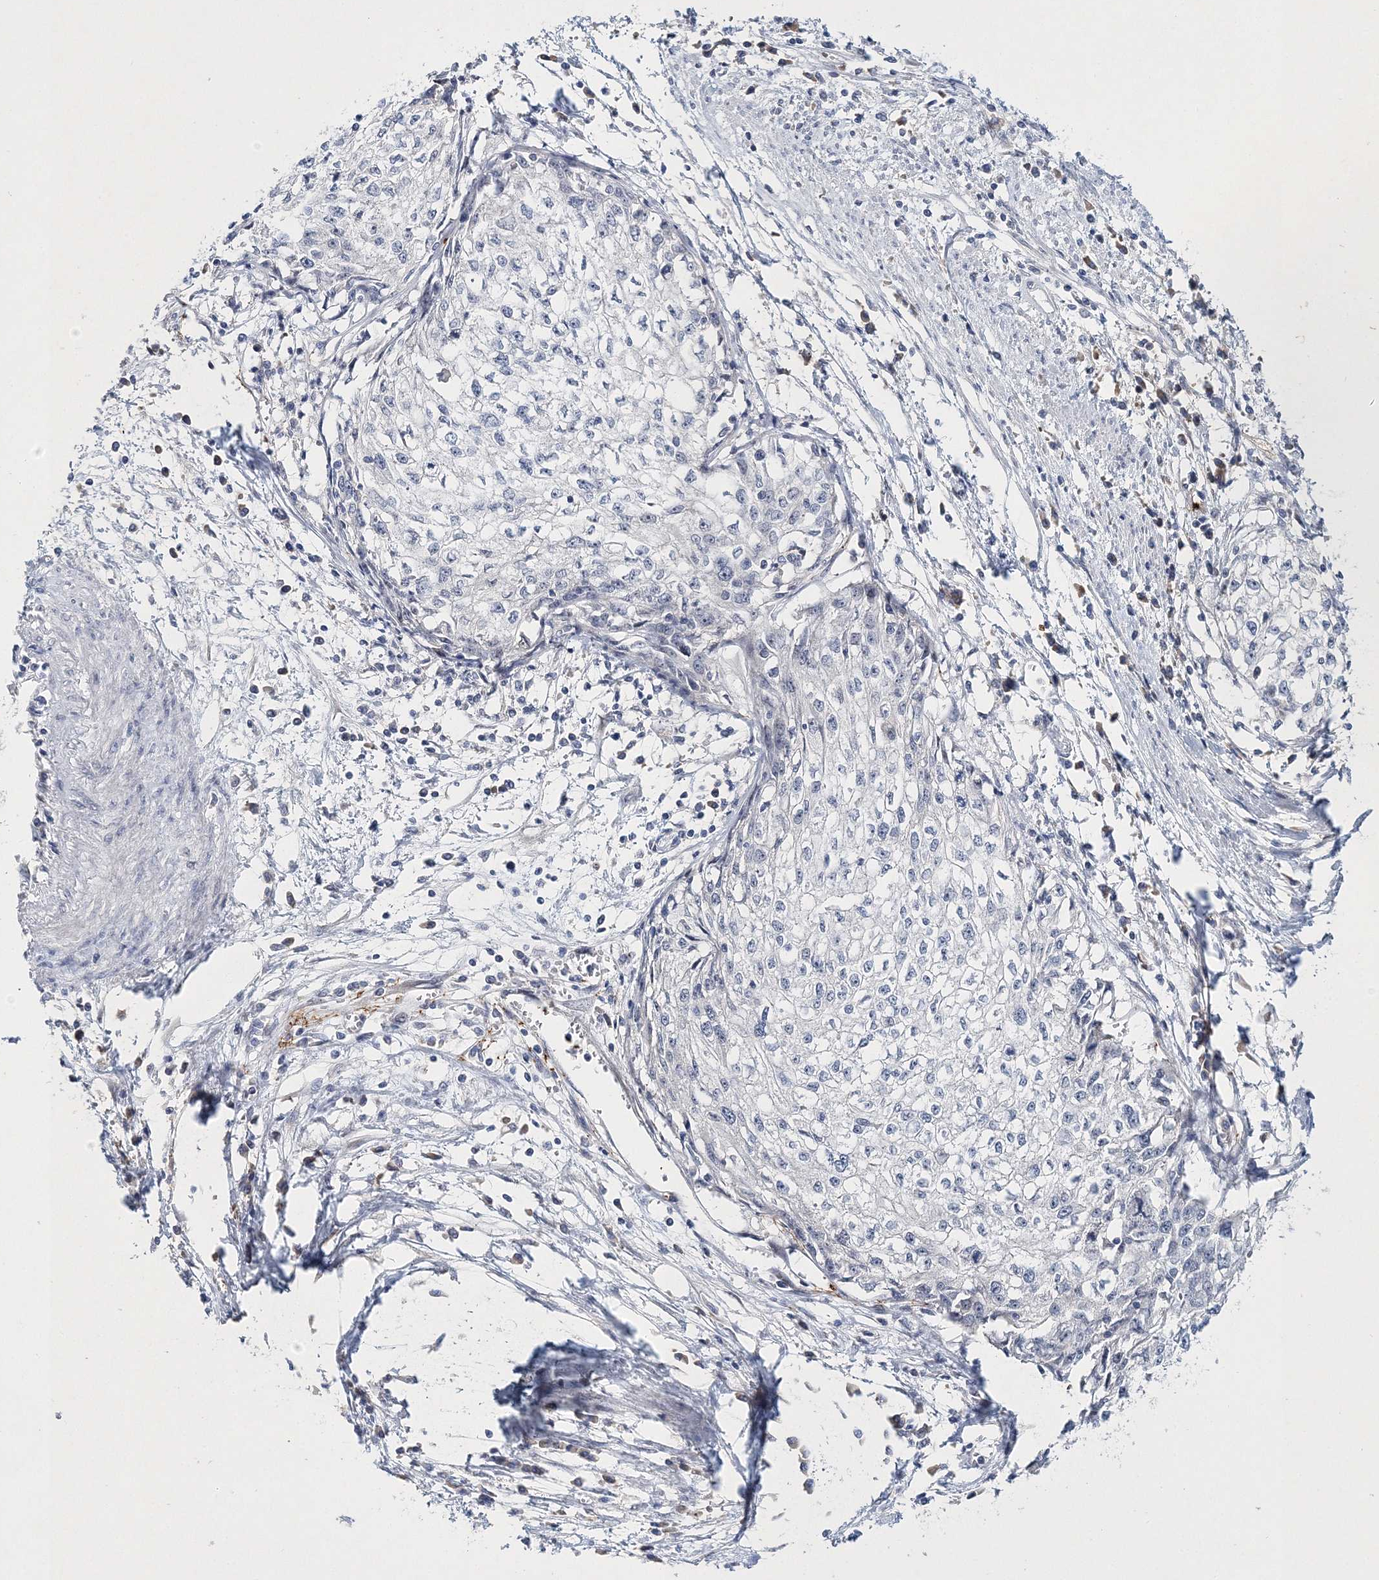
{"staining": {"intensity": "negative", "quantity": "none", "location": "none"}, "tissue": "cervical cancer", "cell_type": "Tumor cells", "image_type": "cancer", "snomed": [{"axis": "morphology", "description": "Squamous cell carcinoma, NOS"}, {"axis": "topography", "description": "Cervix"}], "caption": "This photomicrograph is of cervical cancer stained with IHC to label a protein in brown with the nuclei are counter-stained blue. There is no staining in tumor cells.", "gene": "MYOZ2", "patient": {"sex": "female", "age": 57}}